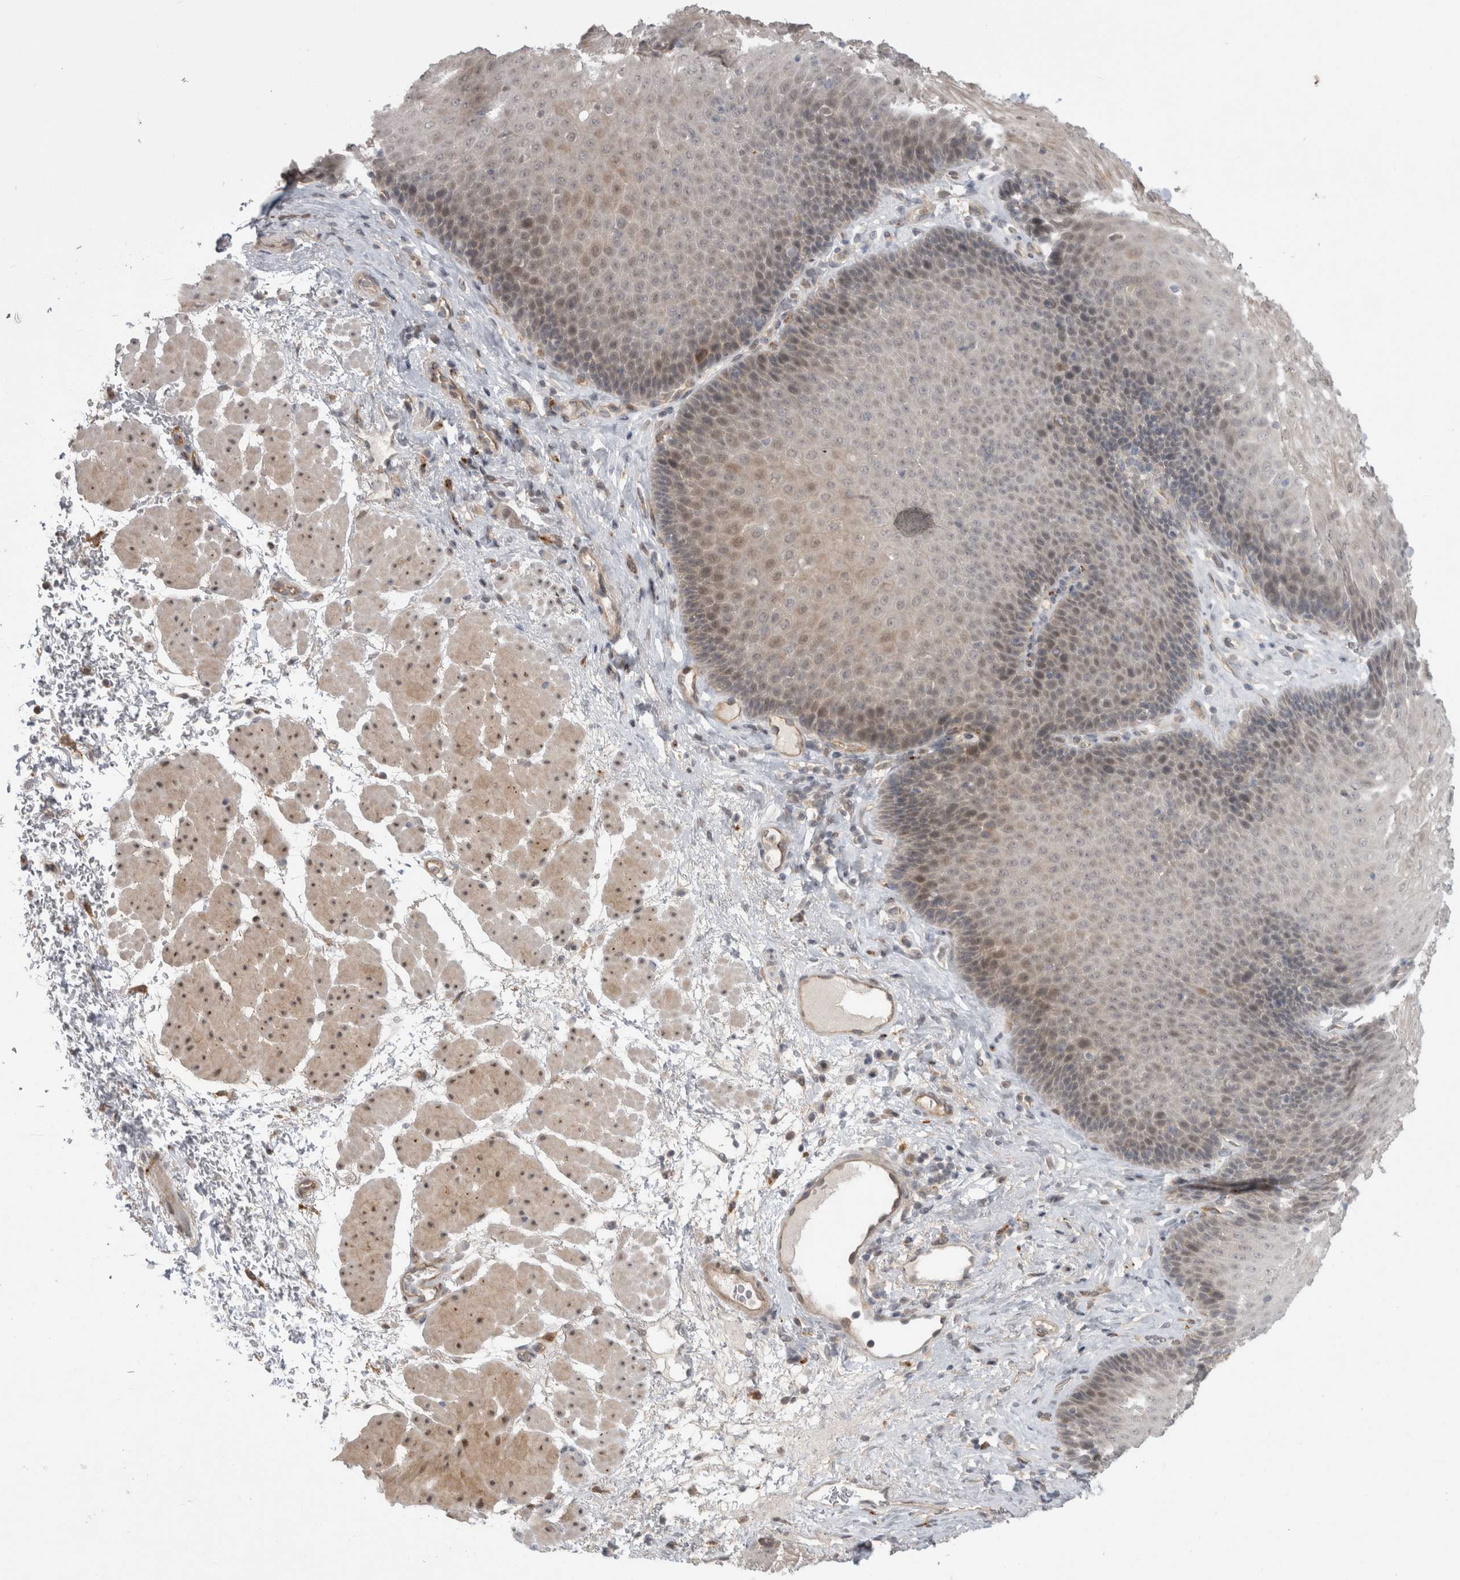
{"staining": {"intensity": "weak", "quantity": "<25%", "location": "cytoplasmic/membranous,nuclear"}, "tissue": "esophagus", "cell_type": "Squamous epithelial cells", "image_type": "normal", "snomed": [{"axis": "morphology", "description": "Normal tissue, NOS"}, {"axis": "topography", "description": "Esophagus"}], "caption": "Immunohistochemistry (IHC) of benign human esophagus reveals no positivity in squamous epithelial cells.", "gene": "MTBP", "patient": {"sex": "female", "age": 66}}